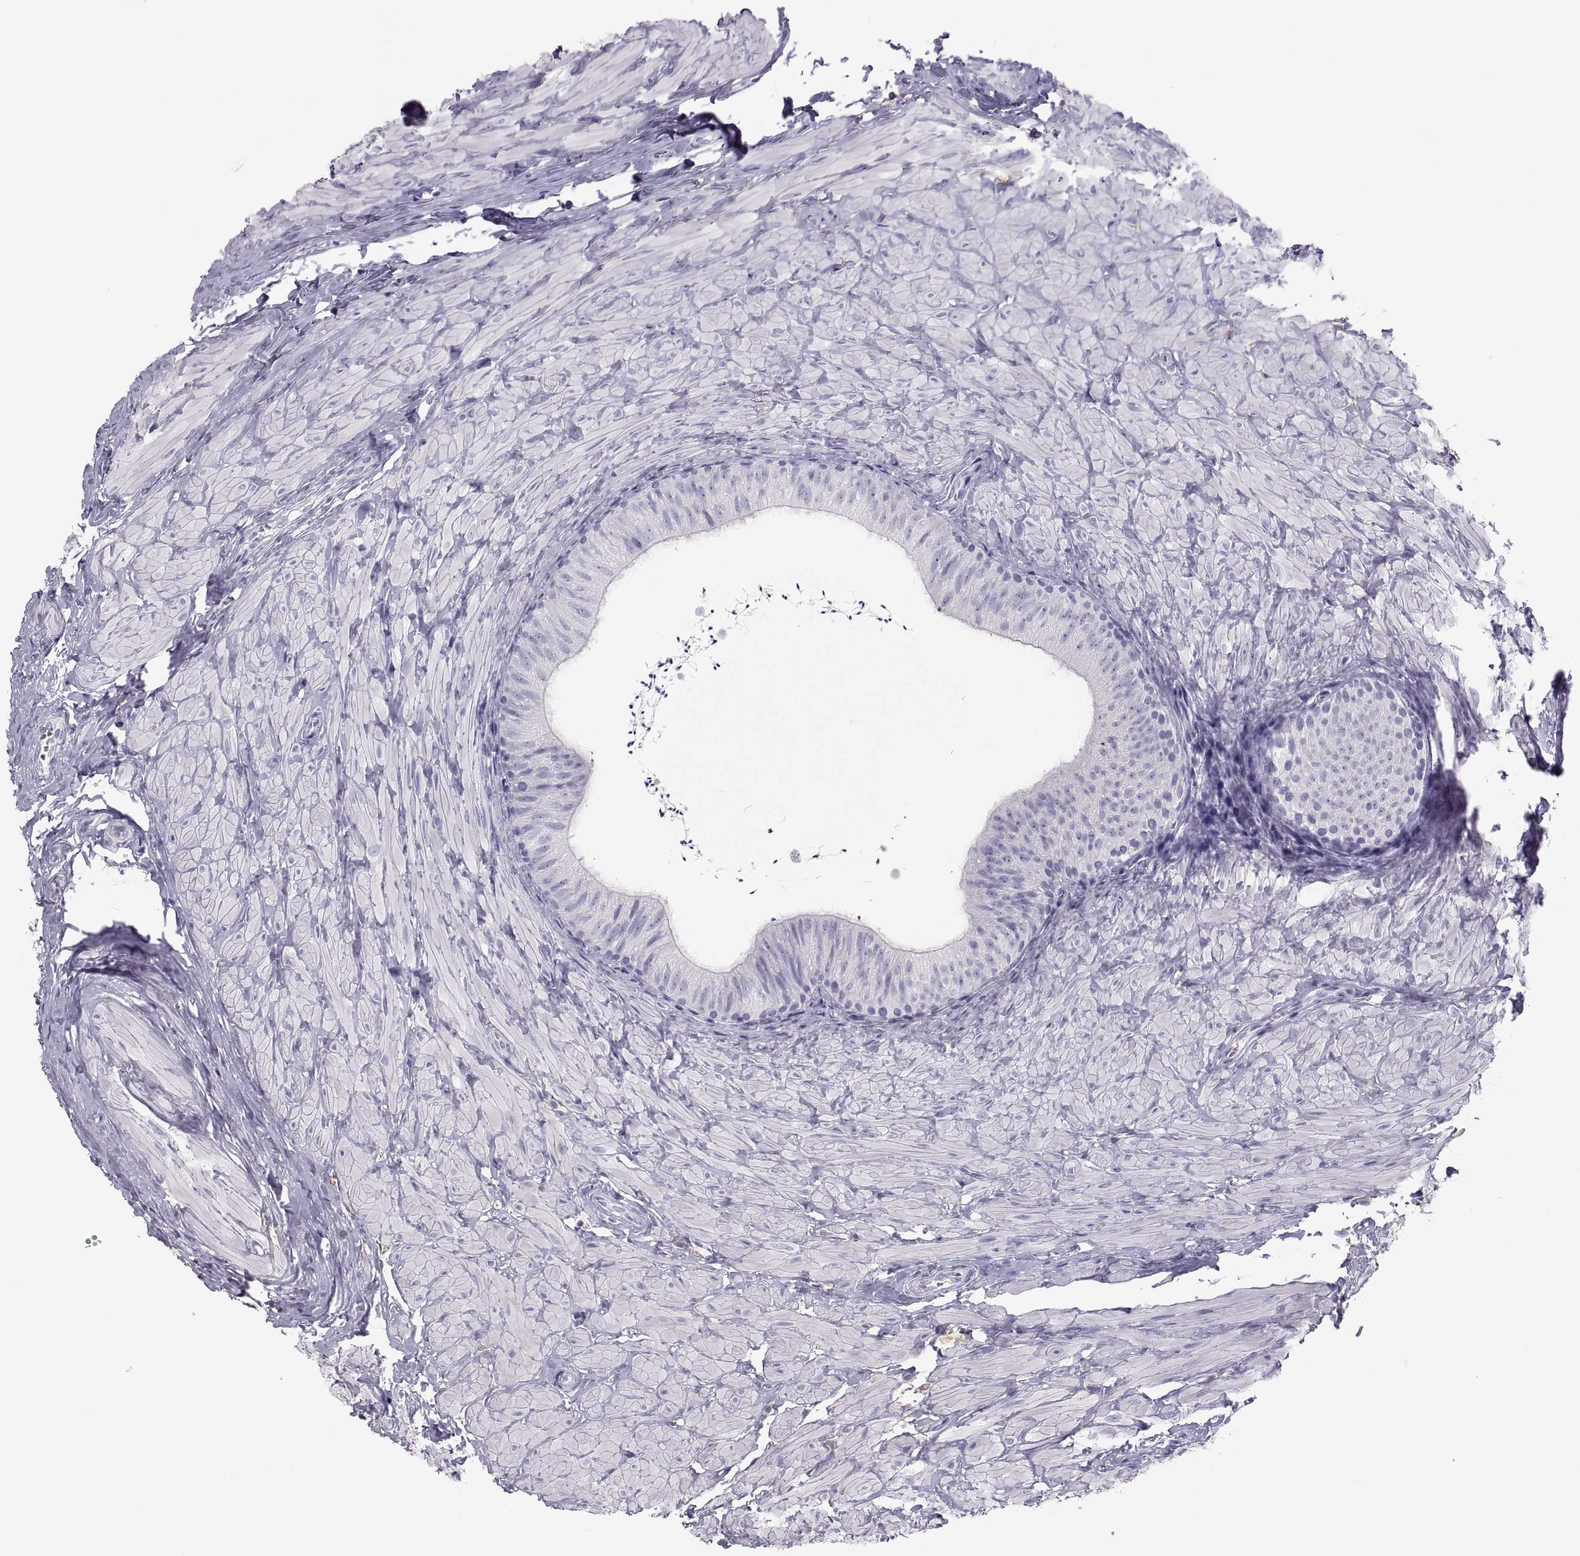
{"staining": {"intensity": "negative", "quantity": "none", "location": "none"}, "tissue": "epididymis", "cell_type": "Glandular cells", "image_type": "normal", "snomed": [{"axis": "morphology", "description": "Normal tissue, NOS"}, {"axis": "topography", "description": "Epididymis"}], "caption": "High power microscopy image of an immunohistochemistry (IHC) micrograph of normal epididymis, revealing no significant staining in glandular cells.", "gene": "MAGEB2", "patient": {"sex": "male", "age": 32}}